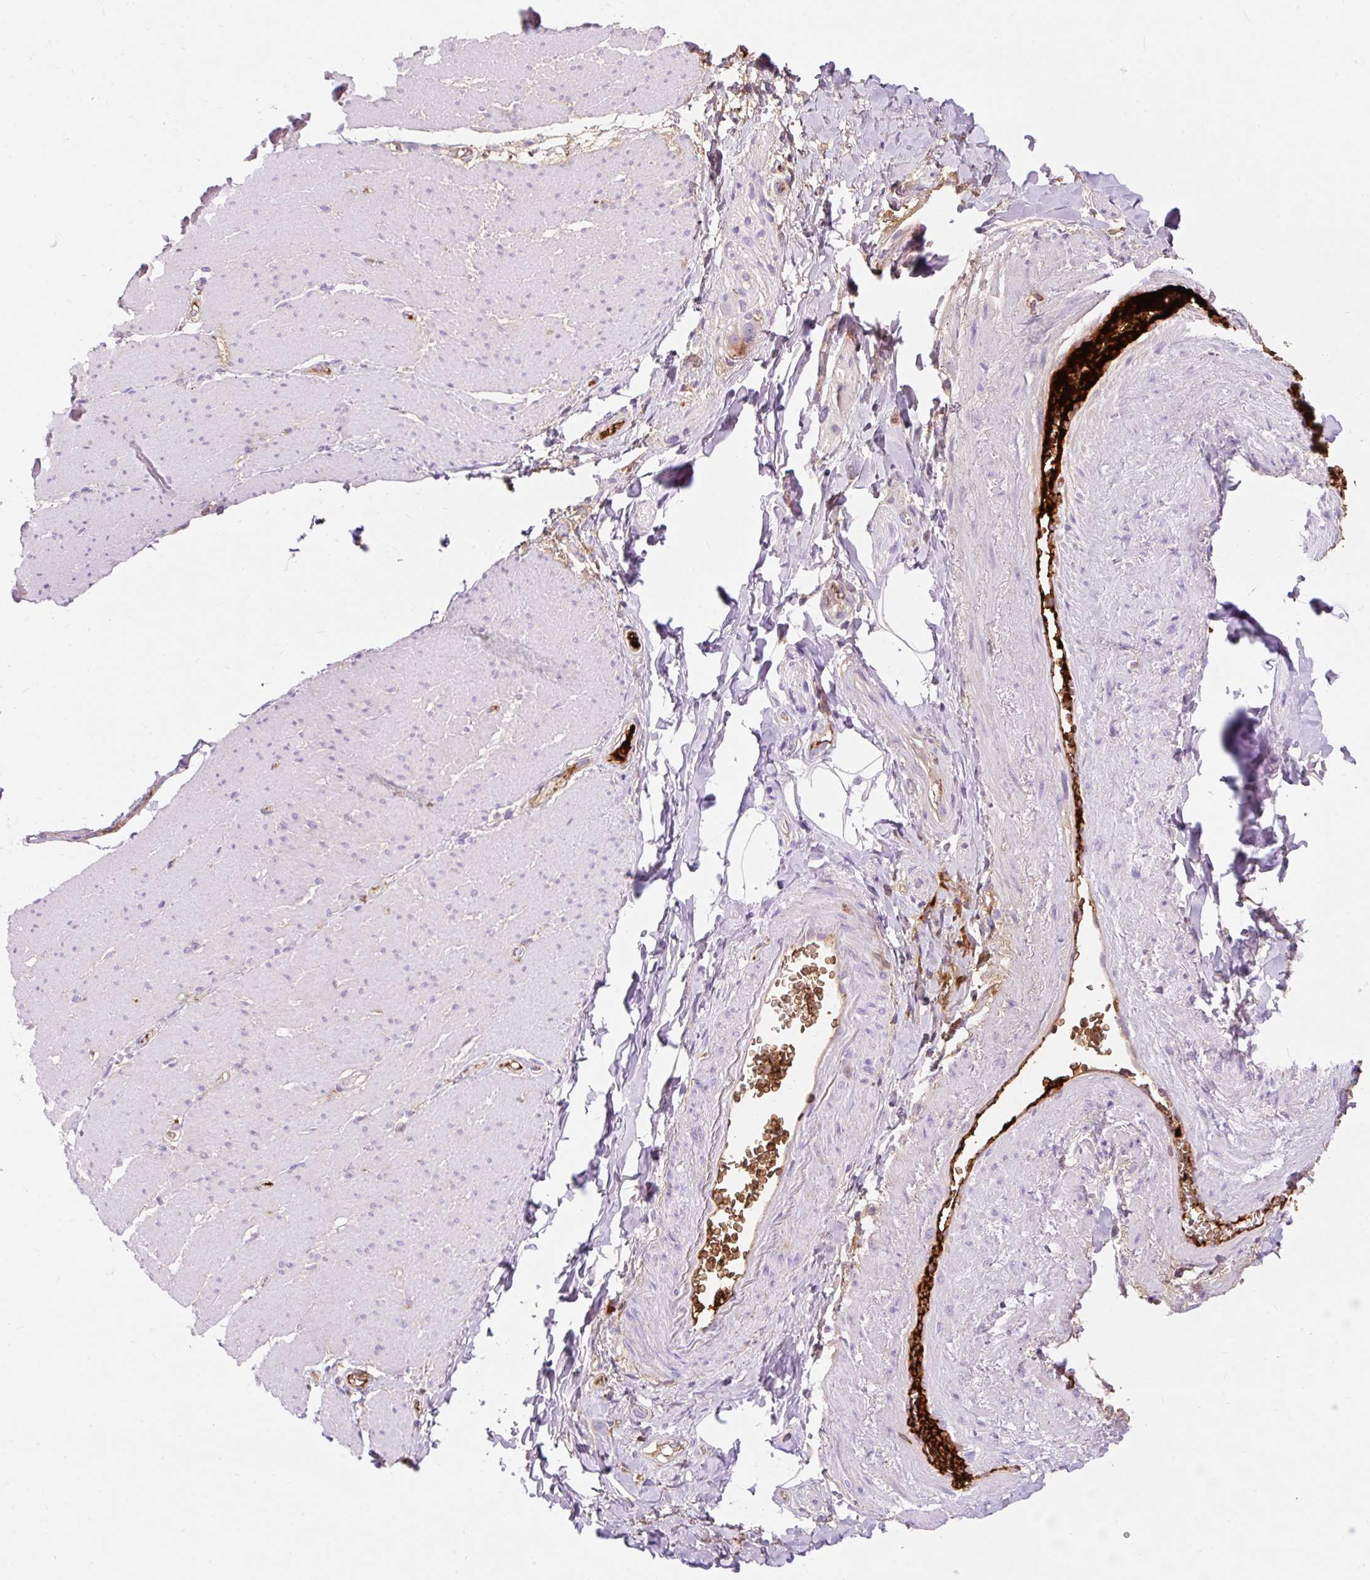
{"staining": {"intensity": "negative", "quantity": "none", "location": "none"}, "tissue": "smooth muscle", "cell_type": "Smooth muscle cells", "image_type": "normal", "snomed": [{"axis": "morphology", "description": "Normal tissue, NOS"}, {"axis": "topography", "description": "Smooth muscle"}, {"axis": "topography", "description": "Rectum"}], "caption": "A high-resolution histopathology image shows immunohistochemistry (IHC) staining of normal smooth muscle, which reveals no significant staining in smooth muscle cells.", "gene": "APOC2", "patient": {"sex": "male", "age": 53}}